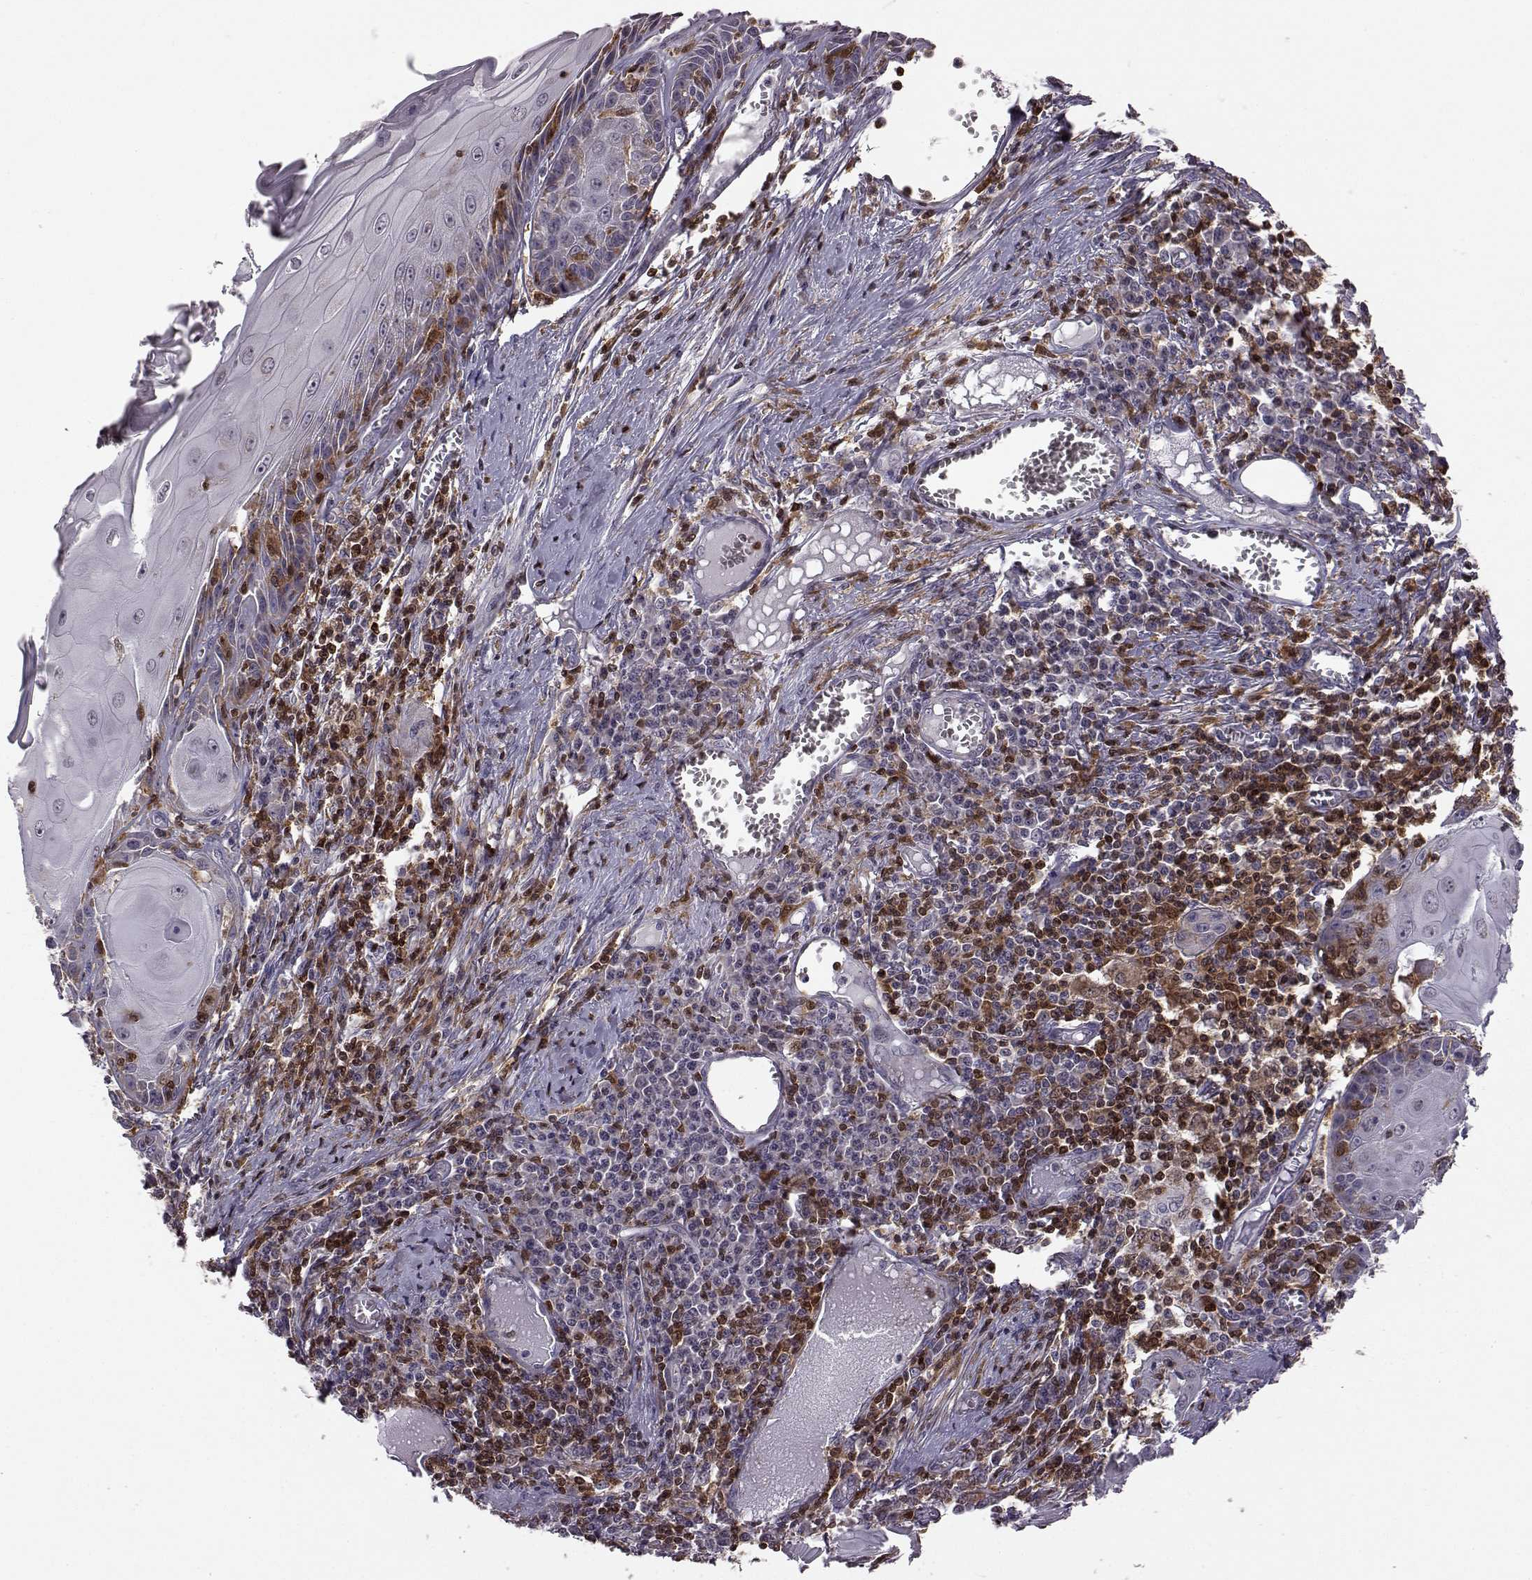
{"staining": {"intensity": "negative", "quantity": "none", "location": "none"}, "tissue": "skin cancer", "cell_type": "Tumor cells", "image_type": "cancer", "snomed": [{"axis": "morphology", "description": "Squamous cell carcinoma, NOS"}, {"axis": "topography", "description": "Skin"}, {"axis": "topography", "description": "Vulva"}], "caption": "High magnification brightfield microscopy of squamous cell carcinoma (skin) stained with DAB (3,3'-diaminobenzidine) (brown) and counterstained with hematoxylin (blue): tumor cells show no significant staining.", "gene": "DOK2", "patient": {"sex": "female", "age": 85}}